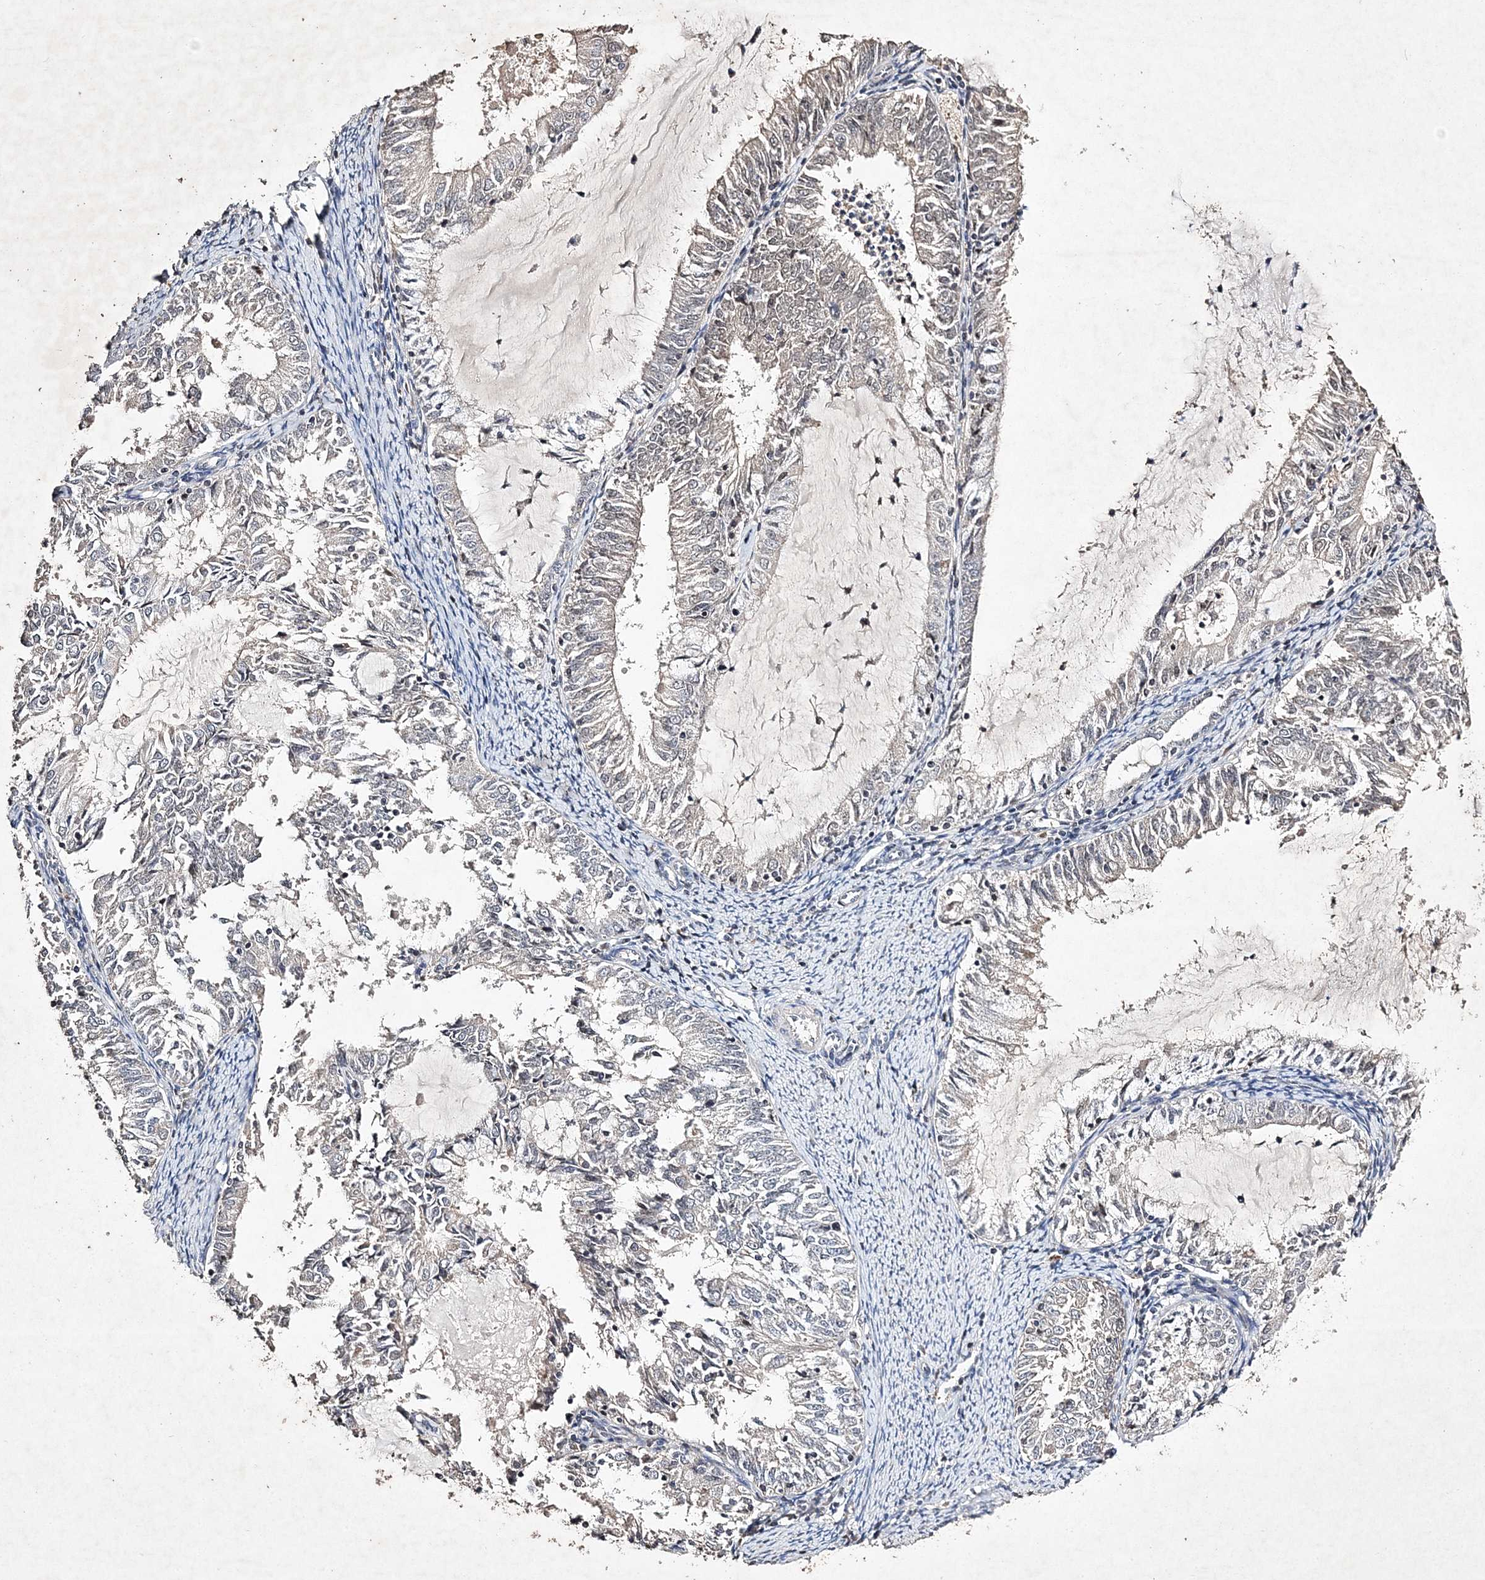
{"staining": {"intensity": "negative", "quantity": "none", "location": "none"}, "tissue": "endometrial cancer", "cell_type": "Tumor cells", "image_type": "cancer", "snomed": [{"axis": "morphology", "description": "Adenocarcinoma, NOS"}, {"axis": "topography", "description": "Endometrium"}], "caption": "Photomicrograph shows no significant protein expression in tumor cells of endometrial cancer.", "gene": "C3orf38", "patient": {"sex": "female", "age": 57}}